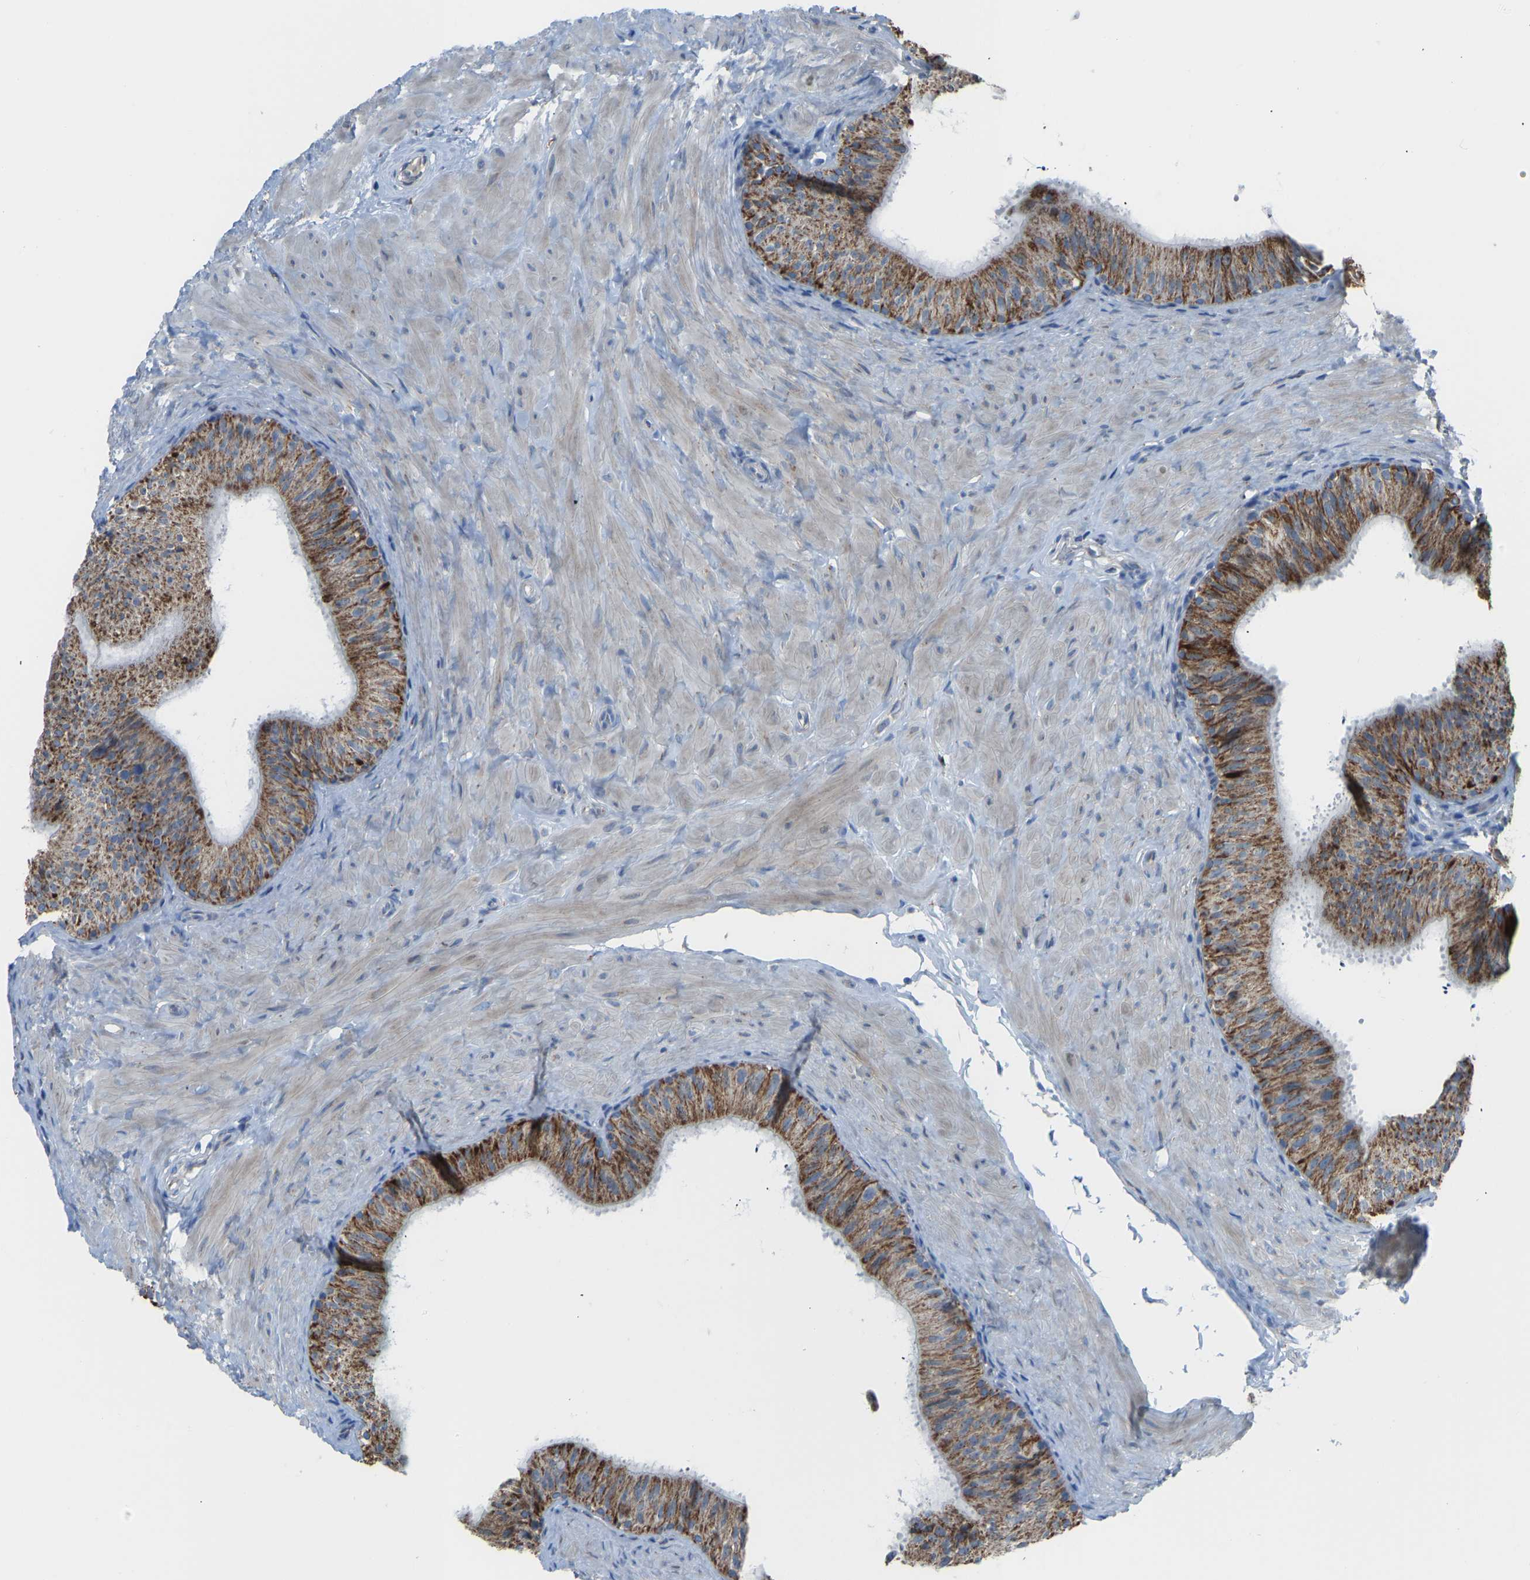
{"staining": {"intensity": "moderate", "quantity": ">75%", "location": "cytoplasmic/membranous"}, "tissue": "epididymis", "cell_type": "Glandular cells", "image_type": "normal", "snomed": [{"axis": "morphology", "description": "Normal tissue, NOS"}, {"axis": "topography", "description": "Epididymis"}], "caption": "Immunohistochemical staining of normal human epididymis displays >75% levels of moderate cytoplasmic/membranous protein staining in about >75% of glandular cells.", "gene": "SMIM20", "patient": {"sex": "male", "age": 34}}